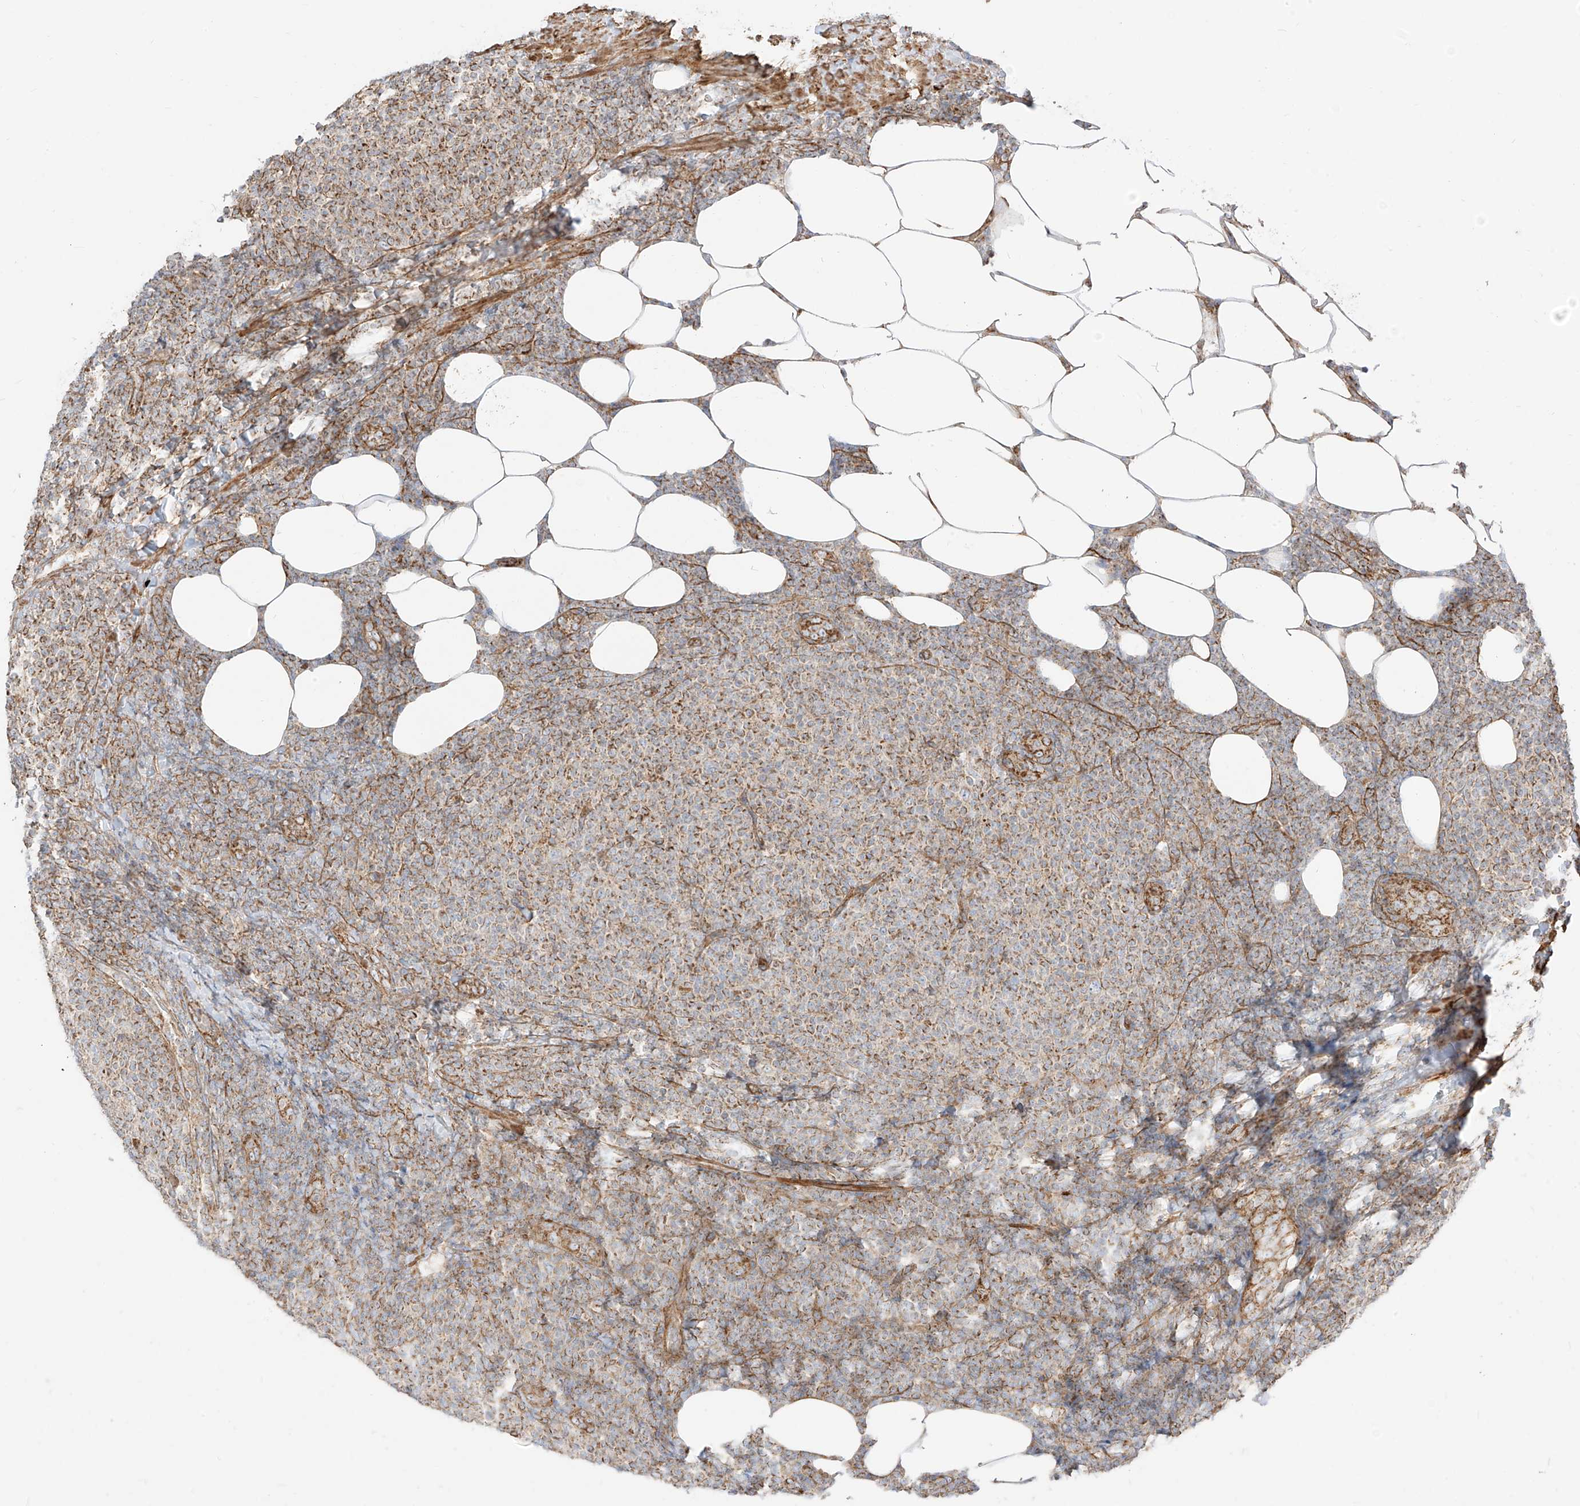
{"staining": {"intensity": "moderate", "quantity": ">75%", "location": "cytoplasmic/membranous"}, "tissue": "lymphoma", "cell_type": "Tumor cells", "image_type": "cancer", "snomed": [{"axis": "morphology", "description": "Malignant lymphoma, non-Hodgkin's type, Low grade"}, {"axis": "topography", "description": "Lymph node"}], "caption": "DAB (3,3'-diaminobenzidine) immunohistochemical staining of human lymphoma reveals moderate cytoplasmic/membranous protein staining in approximately >75% of tumor cells.", "gene": "PLCL1", "patient": {"sex": "male", "age": 66}}